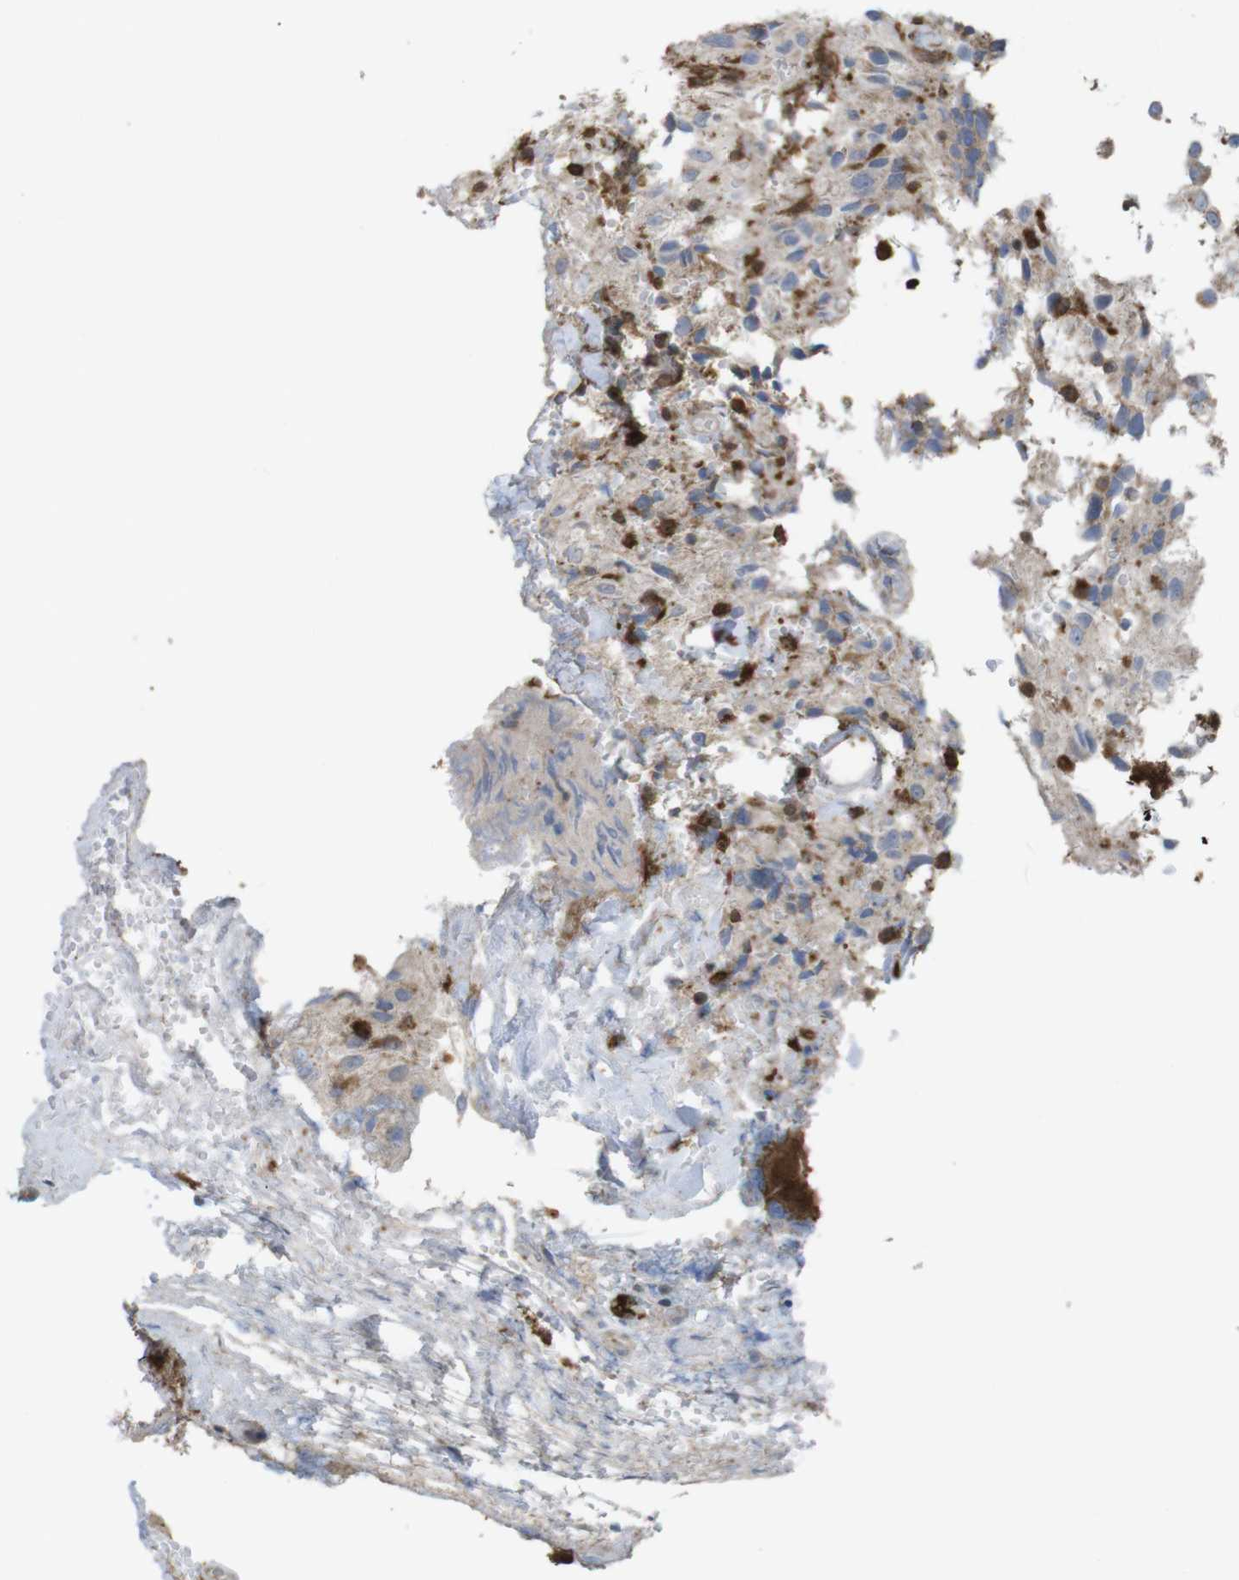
{"staining": {"intensity": "negative", "quantity": "none", "location": "none"}, "tissue": "glioma", "cell_type": "Tumor cells", "image_type": "cancer", "snomed": [{"axis": "morphology", "description": "Glioma, malignant, High grade"}, {"axis": "topography", "description": "Brain"}], "caption": "An immunohistochemistry histopathology image of glioma is shown. There is no staining in tumor cells of glioma.", "gene": "PRKCD", "patient": {"sex": "male", "age": 32}}